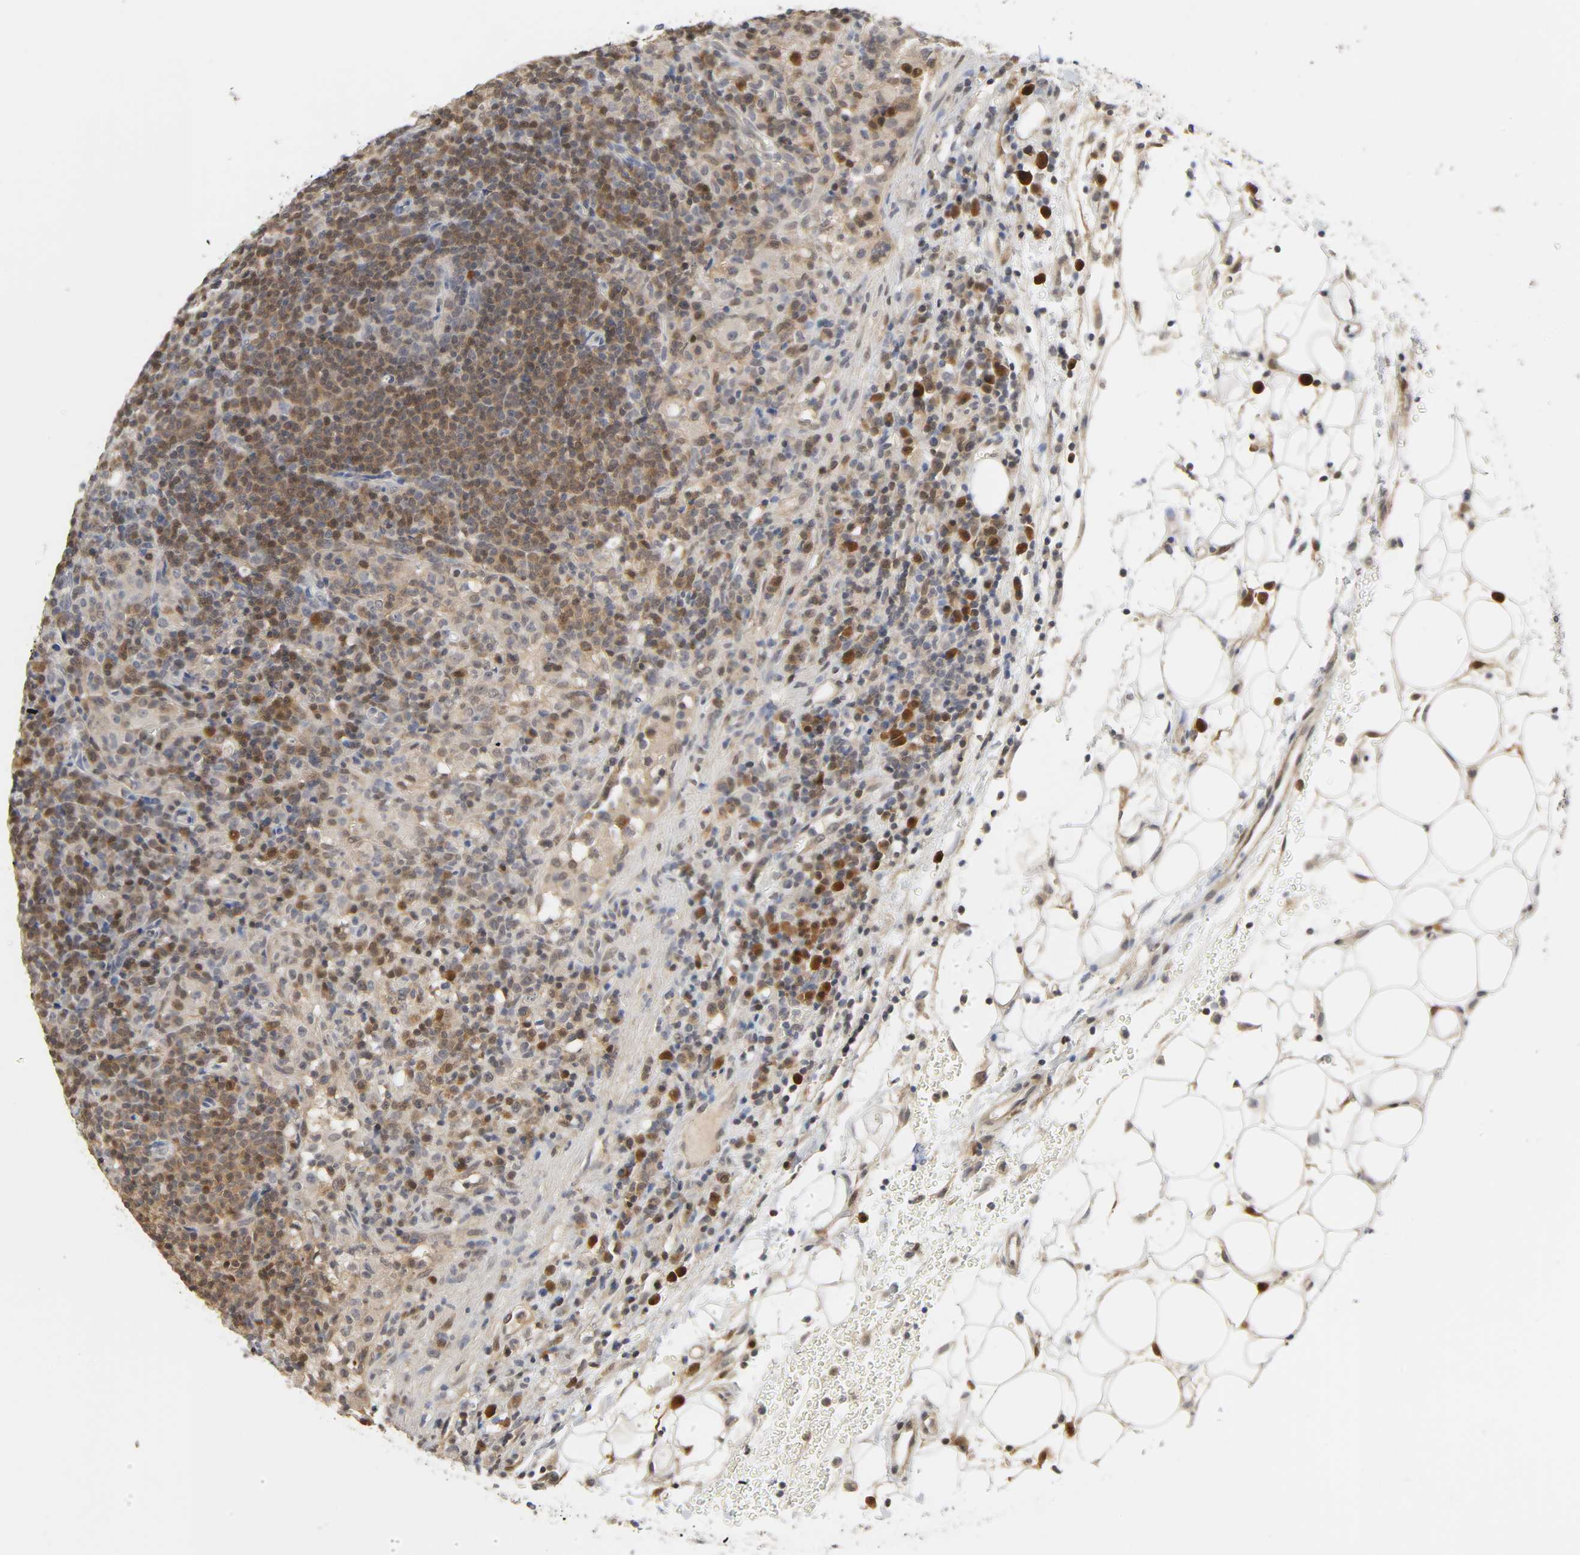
{"staining": {"intensity": "moderate", "quantity": ">75%", "location": "cytoplasmic/membranous,nuclear"}, "tissue": "lymphoma", "cell_type": "Tumor cells", "image_type": "cancer", "snomed": [{"axis": "morphology", "description": "Hodgkin's disease, NOS"}, {"axis": "topography", "description": "Lymph node"}], "caption": "Hodgkin's disease stained with a brown dye demonstrates moderate cytoplasmic/membranous and nuclear positive staining in approximately >75% of tumor cells.", "gene": "MIF", "patient": {"sex": "male", "age": 65}}